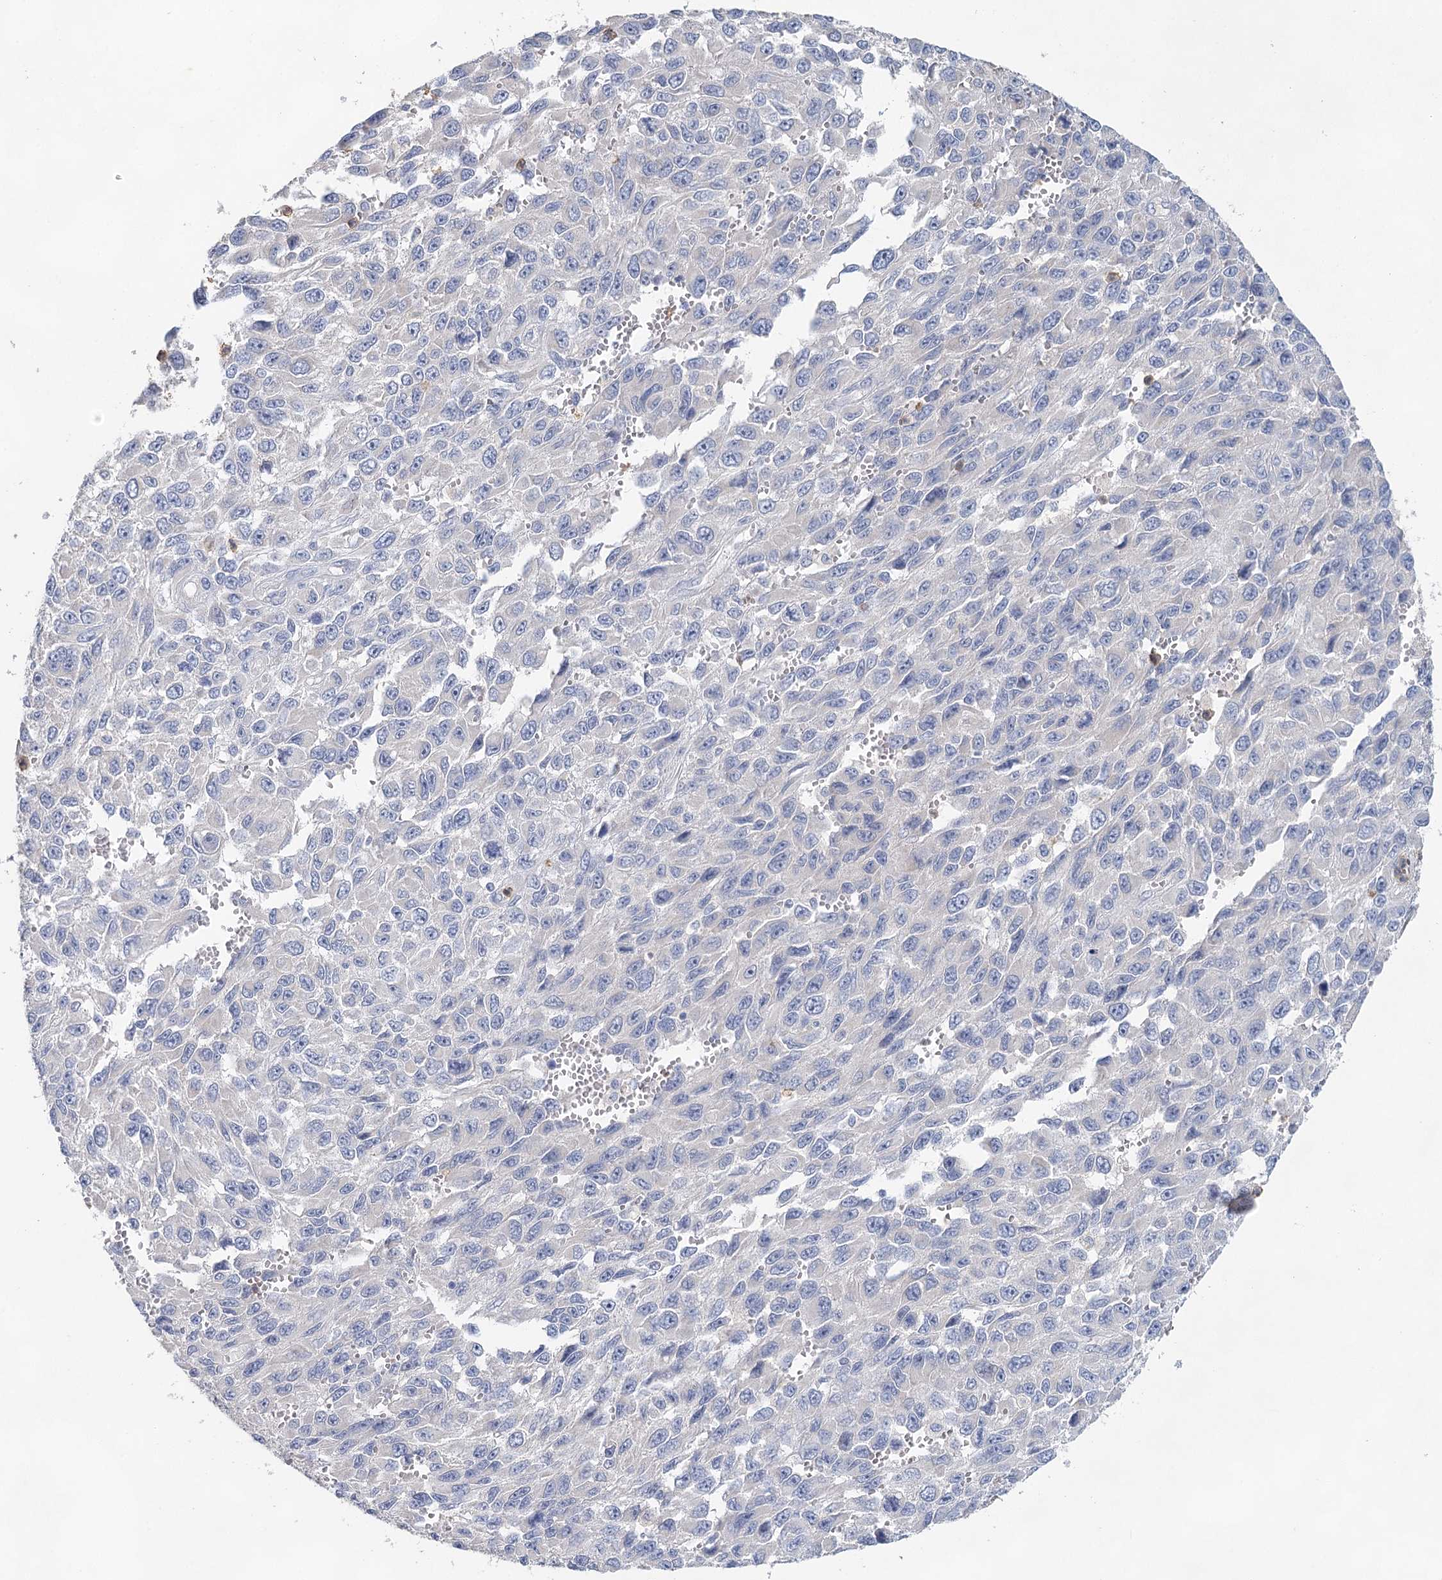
{"staining": {"intensity": "negative", "quantity": "none", "location": "none"}, "tissue": "melanoma", "cell_type": "Tumor cells", "image_type": "cancer", "snomed": [{"axis": "morphology", "description": "Normal tissue, NOS"}, {"axis": "morphology", "description": "Malignant melanoma, NOS"}, {"axis": "topography", "description": "Skin"}], "caption": "This is an immunohistochemistry (IHC) micrograph of malignant melanoma. There is no staining in tumor cells.", "gene": "MYL6B", "patient": {"sex": "female", "age": 96}}